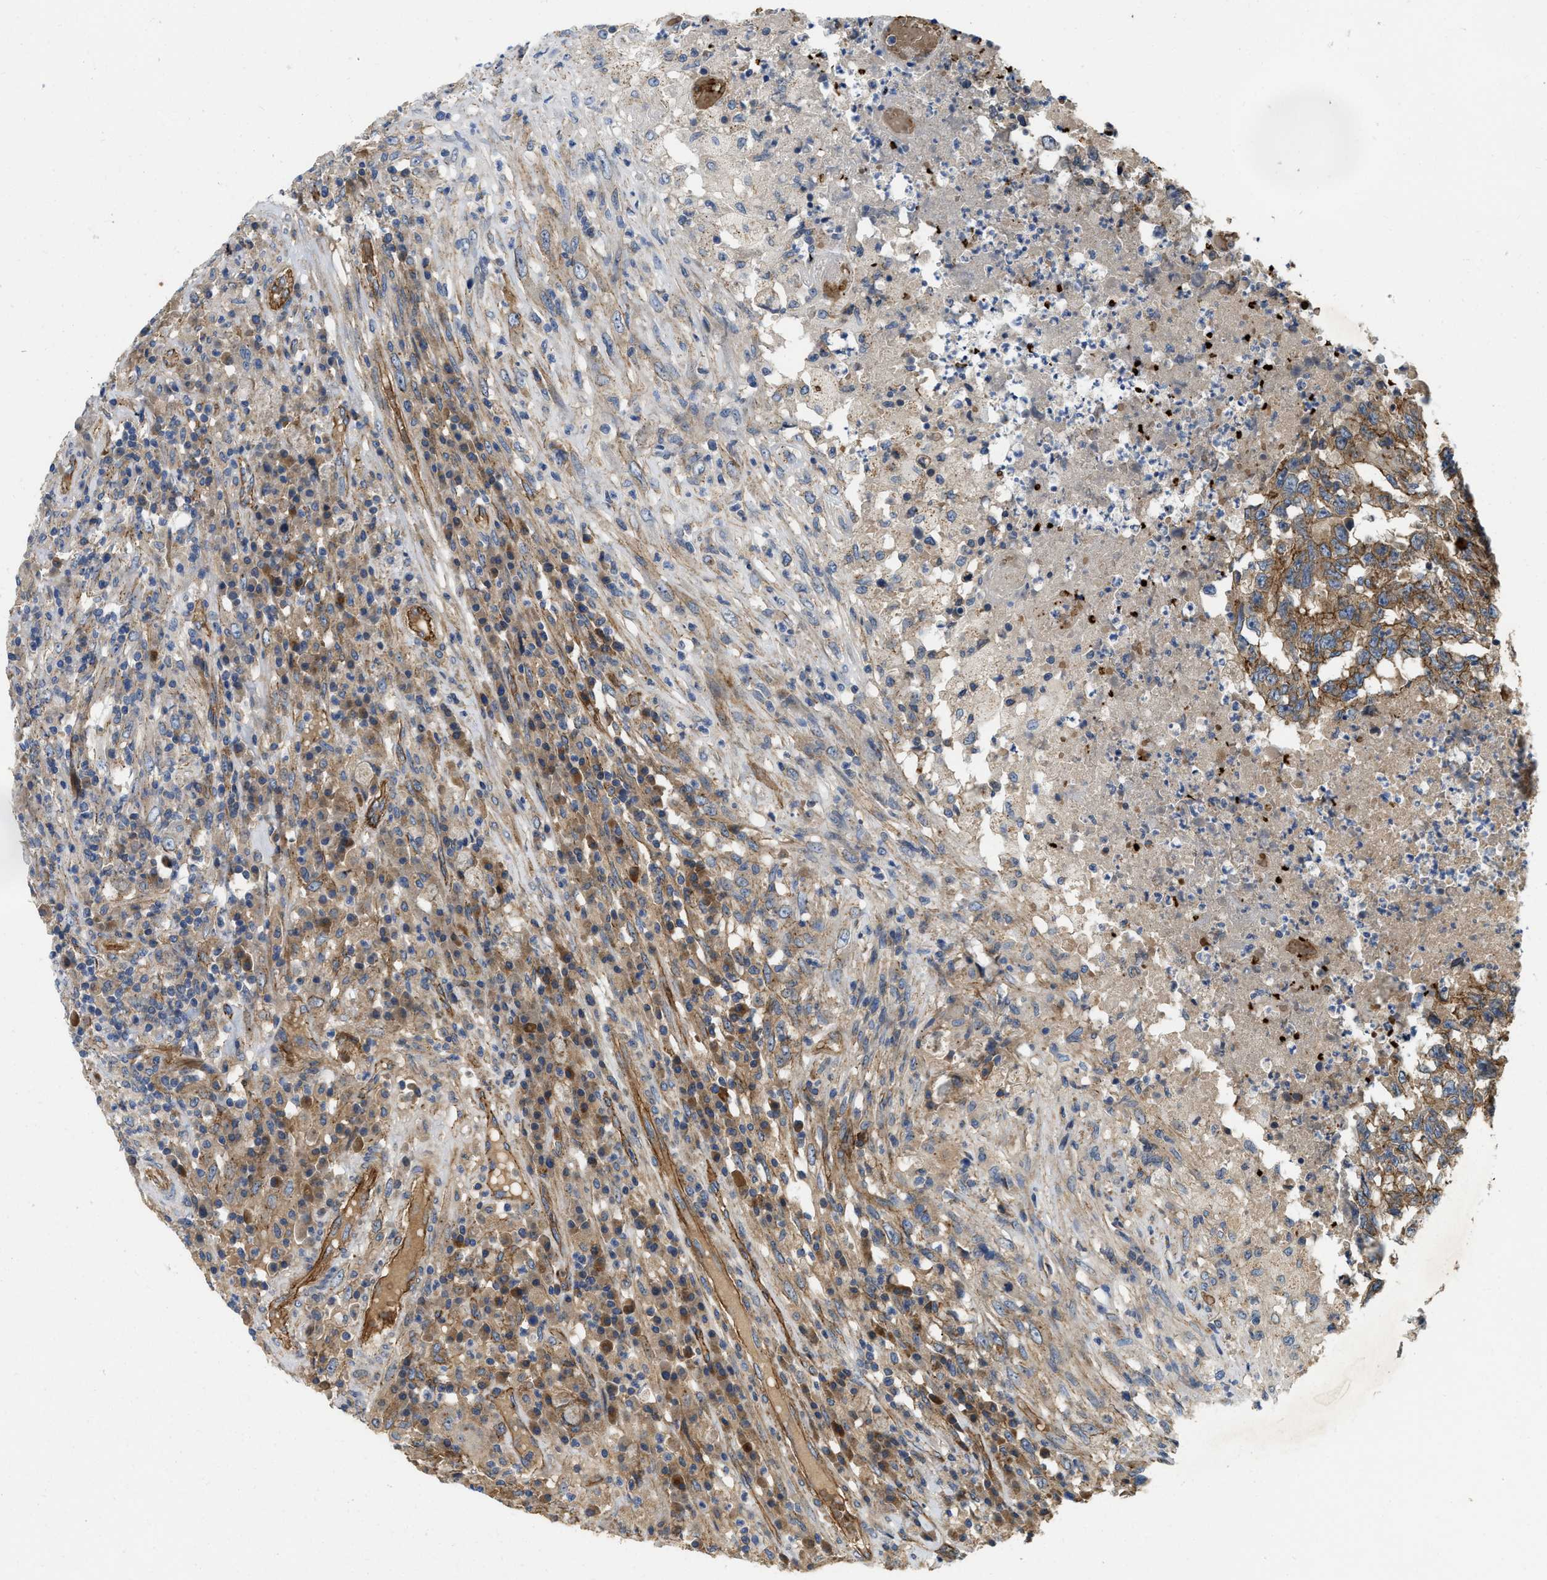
{"staining": {"intensity": "moderate", "quantity": ">75%", "location": "cytoplasmic/membranous"}, "tissue": "testis cancer", "cell_type": "Tumor cells", "image_type": "cancer", "snomed": [{"axis": "morphology", "description": "Necrosis, NOS"}, {"axis": "morphology", "description": "Carcinoma, Embryonal, NOS"}, {"axis": "topography", "description": "Testis"}], "caption": "Brown immunohistochemical staining in testis embryonal carcinoma shows moderate cytoplasmic/membranous positivity in approximately >75% of tumor cells.", "gene": "ERC1", "patient": {"sex": "male", "age": 19}}